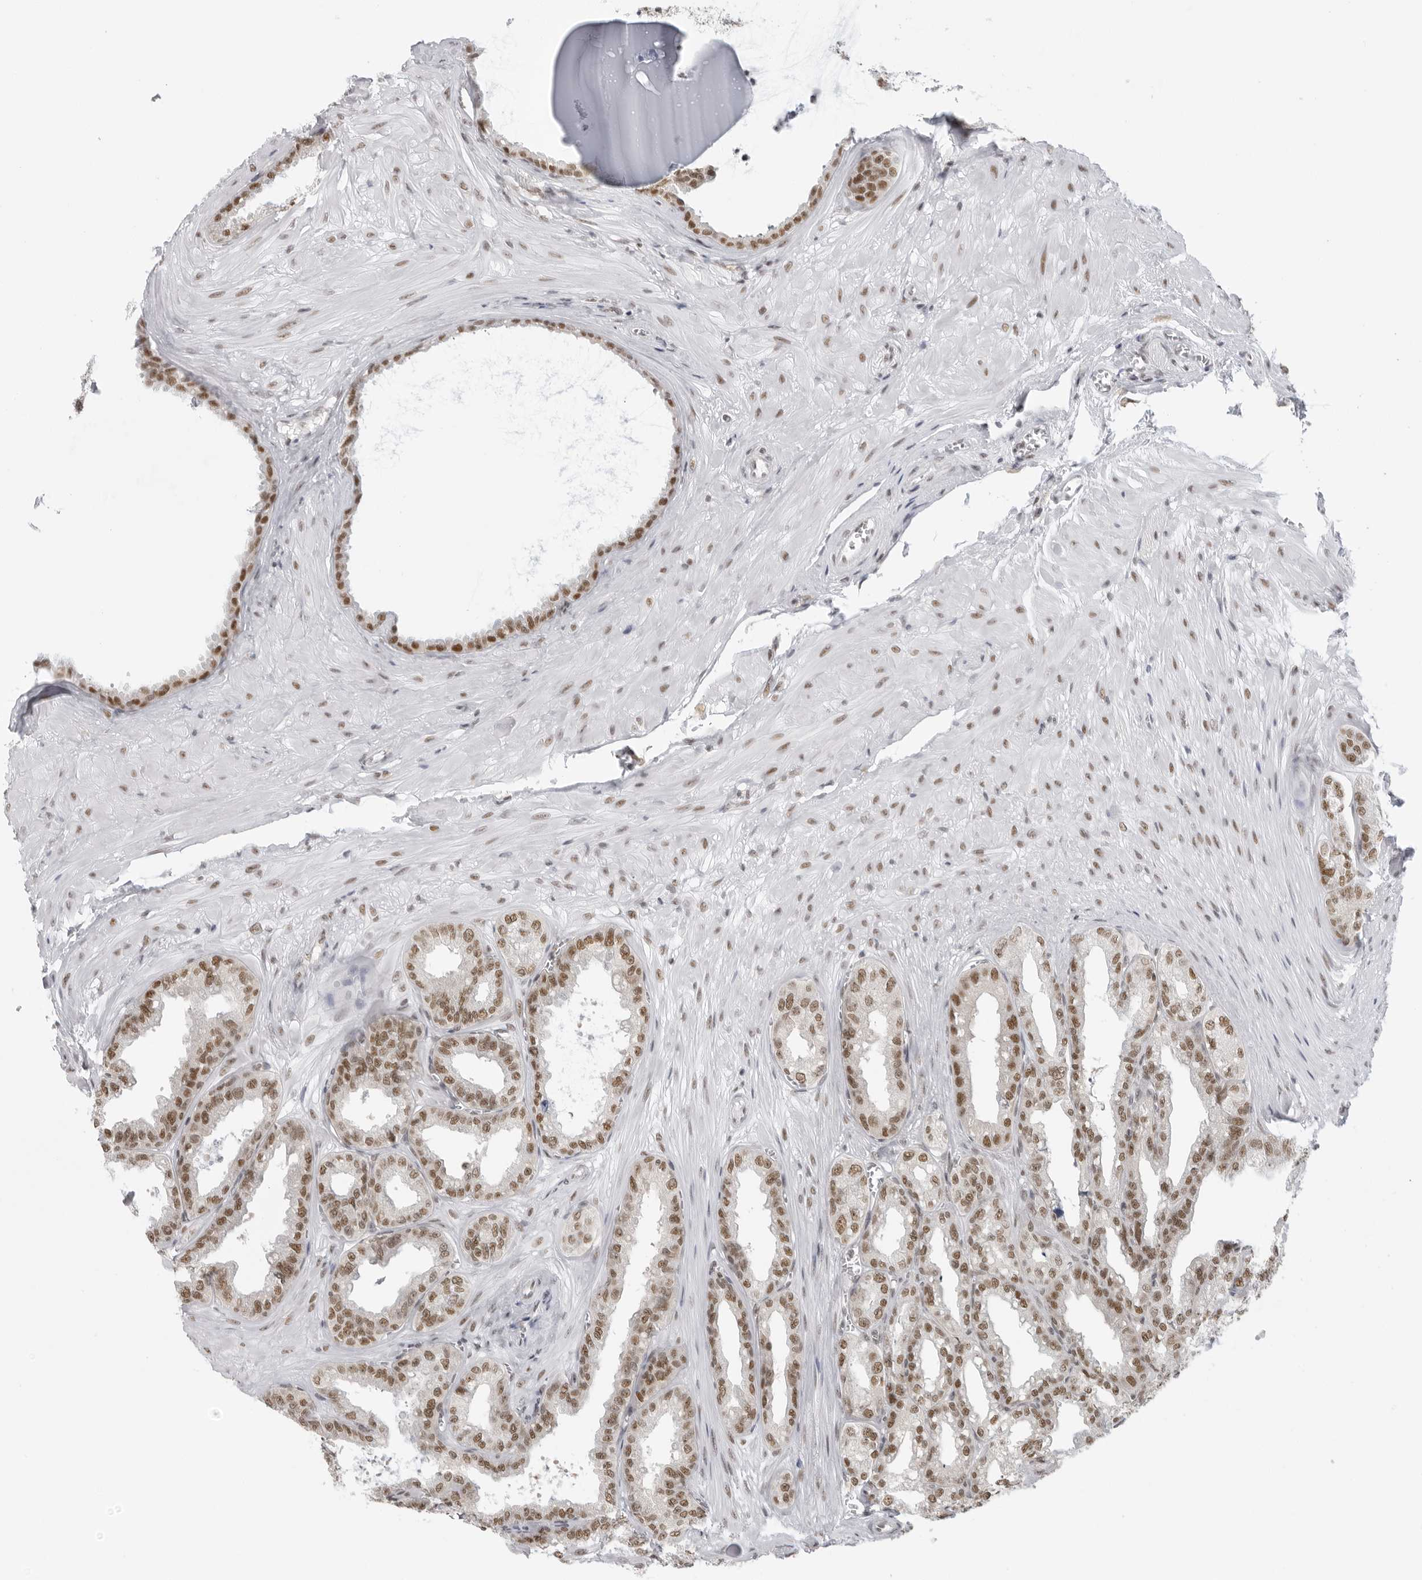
{"staining": {"intensity": "moderate", "quantity": ">75%", "location": "nuclear"}, "tissue": "seminal vesicle", "cell_type": "Glandular cells", "image_type": "normal", "snomed": [{"axis": "morphology", "description": "Normal tissue, NOS"}, {"axis": "topography", "description": "Prostate"}, {"axis": "topography", "description": "Seminal veicle"}], "caption": "Brown immunohistochemical staining in normal human seminal vesicle displays moderate nuclear expression in about >75% of glandular cells.", "gene": "RPA2", "patient": {"sex": "male", "age": 51}}